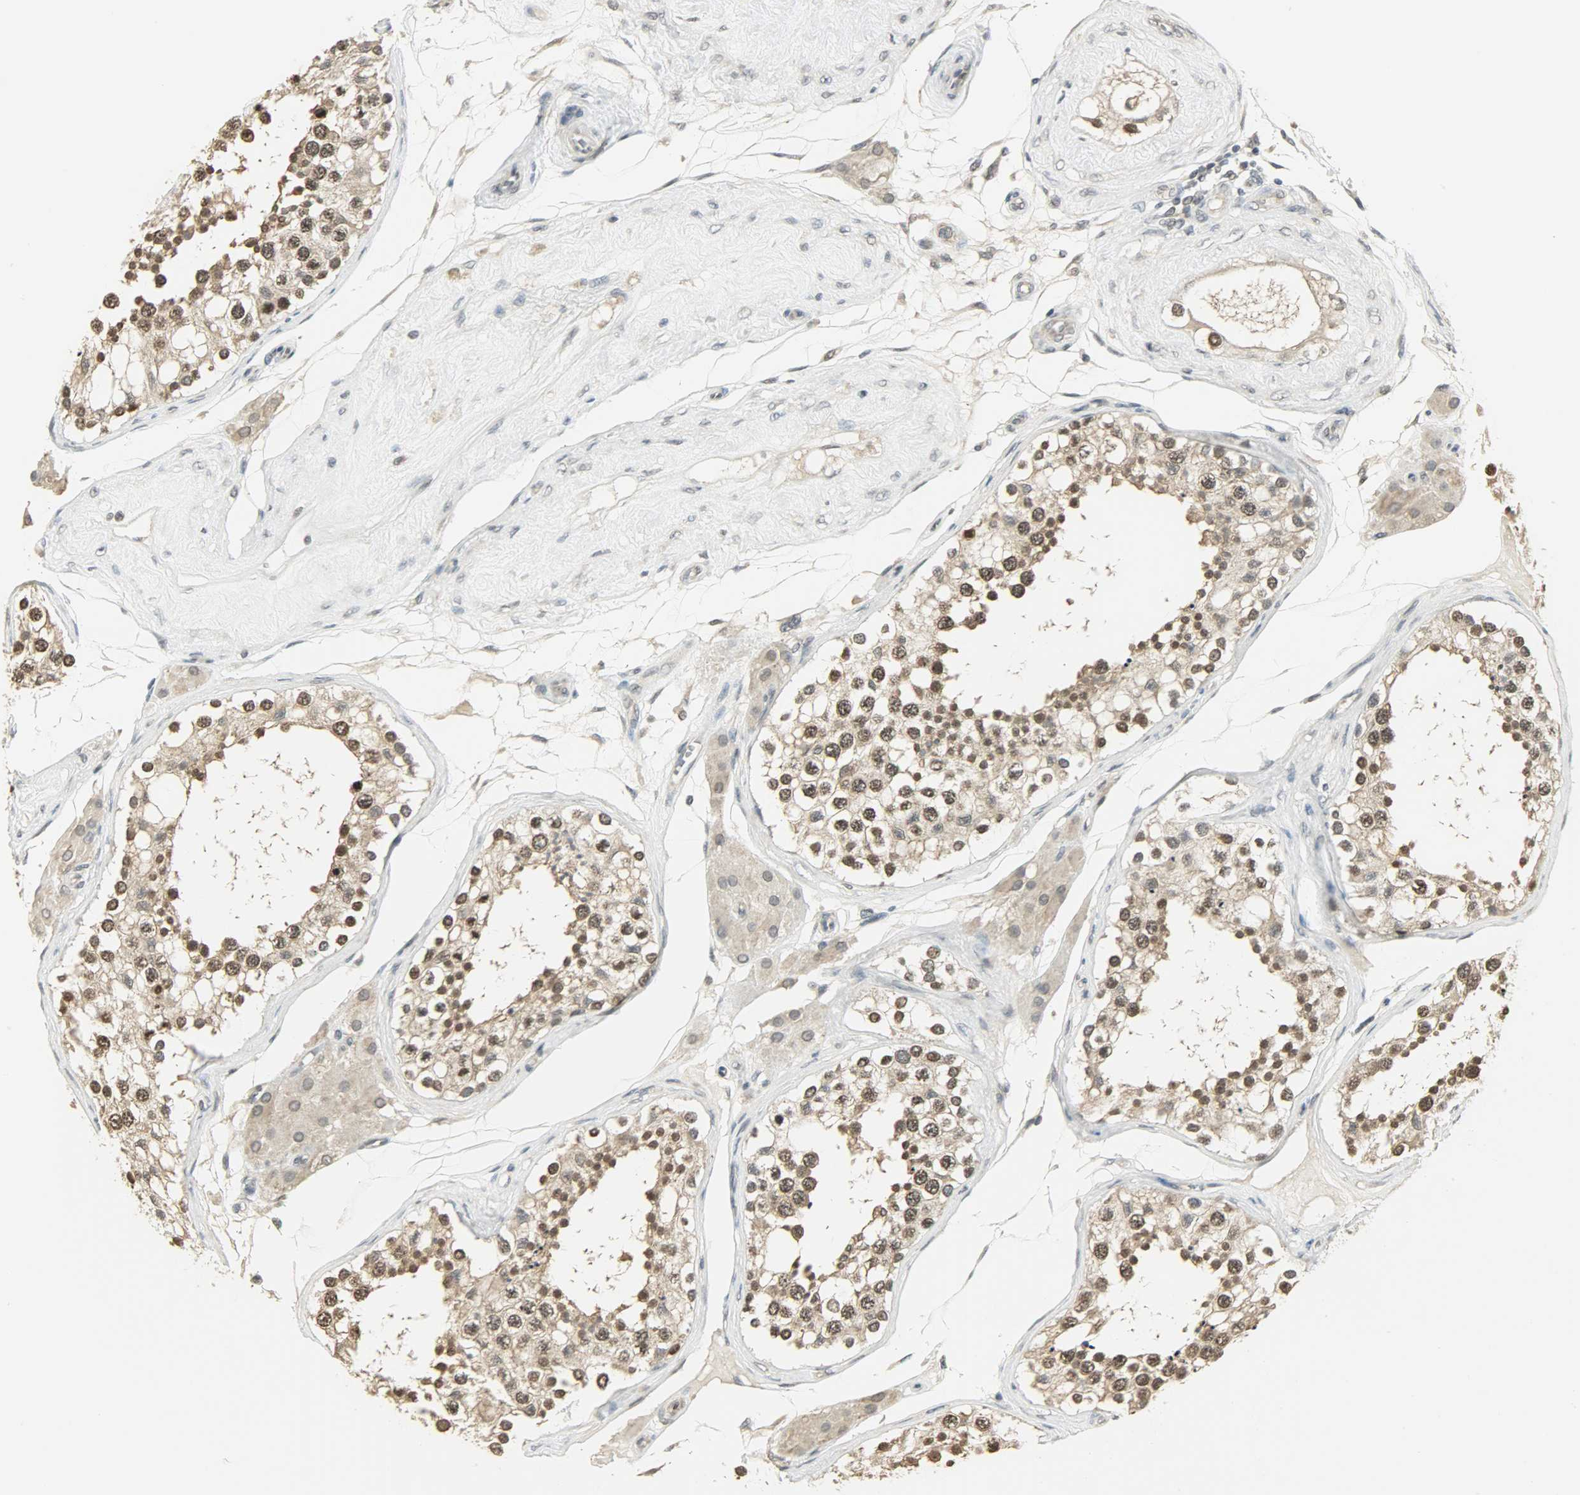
{"staining": {"intensity": "weak", "quantity": "25%-75%", "location": "nuclear"}, "tissue": "testis", "cell_type": "Cells in seminiferous ducts", "image_type": "normal", "snomed": [{"axis": "morphology", "description": "Normal tissue, NOS"}, {"axis": "topography", "description": "Testis"}], "caption": "An image showing weak nuclear expression in about 25%-75% of cells in seminiferous ducts in unremarkable testis, as visualized by brown immunohistochemical staining.", "gene": "SMARCA5", "patient": {"sex": "male", "age": 68}}